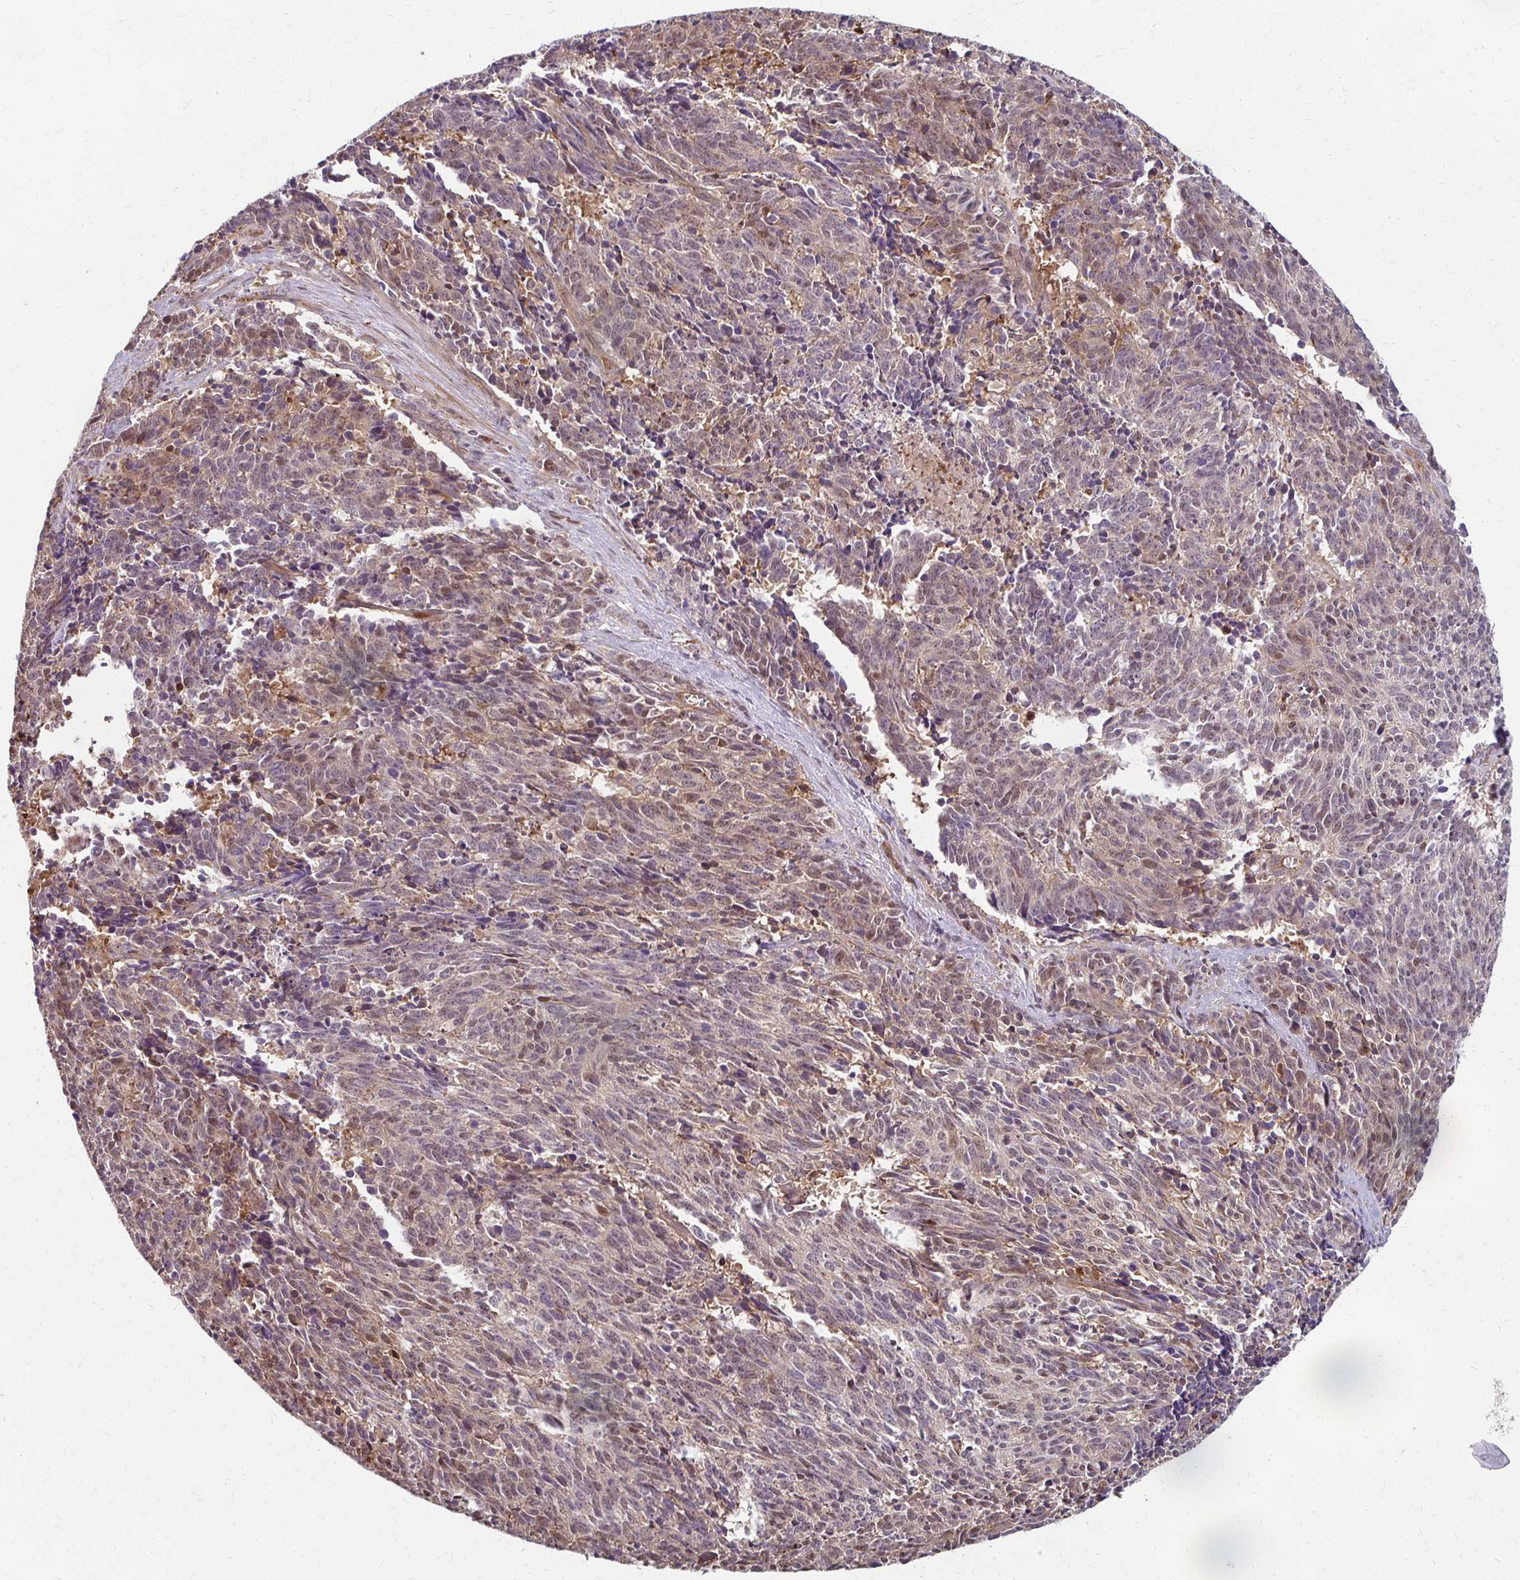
{"staining": {"intensity": "weak", "quantity": ">75%", "location": "cytoplasmic/membranous"}, "tissue": "cervical cancer", "cell_type": "Tumor cells", "image_type": "cancer", "snomed": [{"axis": "morphology", "description": "Squamous cell carcinoma, NOS"}, {"axis": "topography", "description": "Cervix"}], "caption": "Immunohistochemical staining of human cervical cancer (squamous cell carcinoma) demonstrates low levels of weak cytoplasmic/membranous protein positivity in approximately >75% of tumor cells. The staining is performed using DAB brown chromogen to label protein expression. The nuclei are counter-stained blue using hematoxylin.", "gene": "CFL2", "patient": {"sex": "female", "age": 29}}